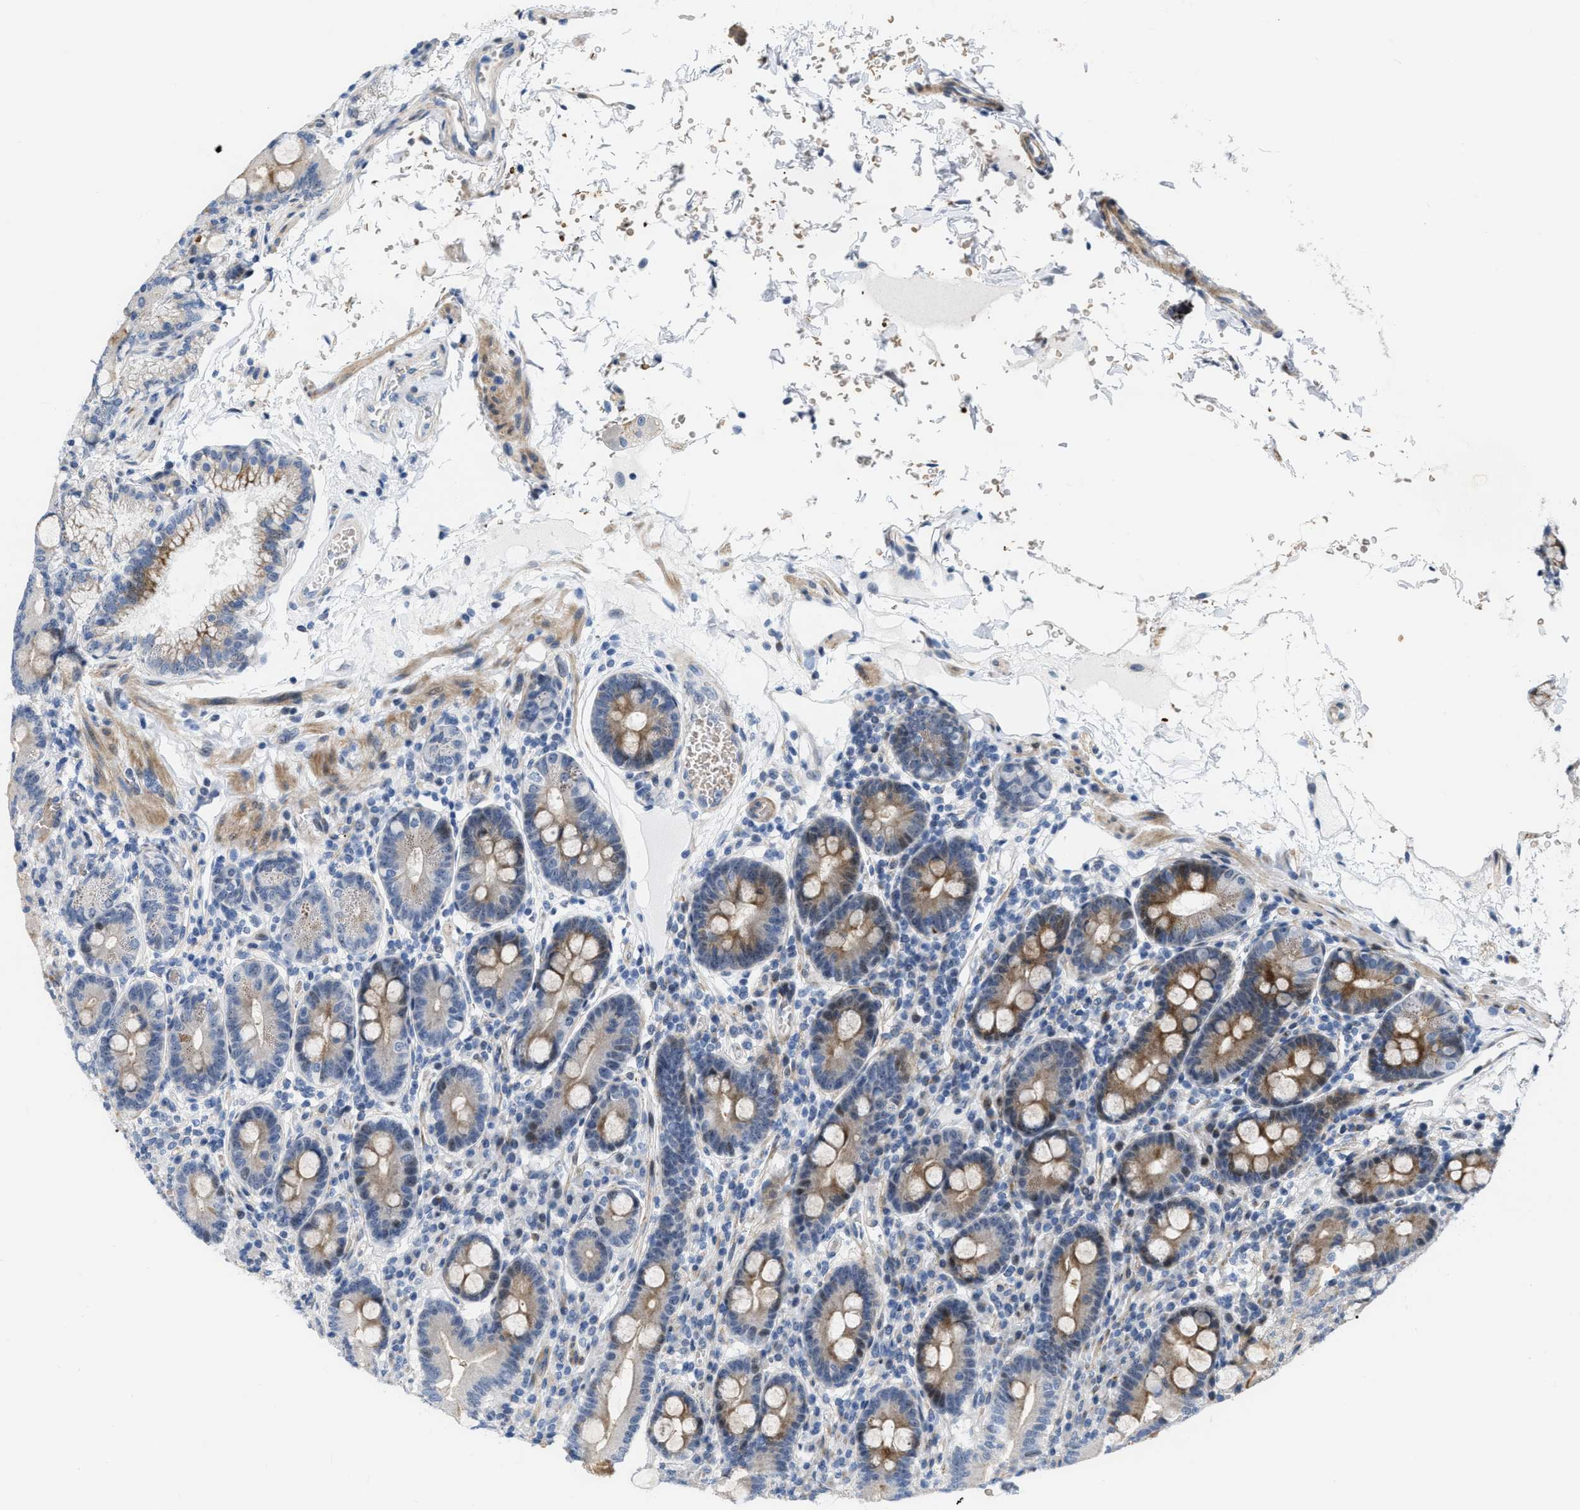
{"staining": {"intensity": "moderate", "quantity": "25%-75%", "location": "cytoplasmic/membranous"}, "tissue": "duodenum", "cell_type": "Glandular cells", "image_type": "normal", "snomed": [{"axis": "morphology", "description": "Normal tissue, NOS"}, {"axis": "topography", "description": "Duodenum"}], "caption": "Immunohistochemistry photomicrograph of benign duodenum: duodenum stained using IHC shows medium levels of moderate protein expression localized specifically in the cytoplasmic/membranous of glandular cells, appearing as a cytoplasmic/membranous brown color.", "gene": "POLR1F", "patient": {"sex": "male", "age": 50}}